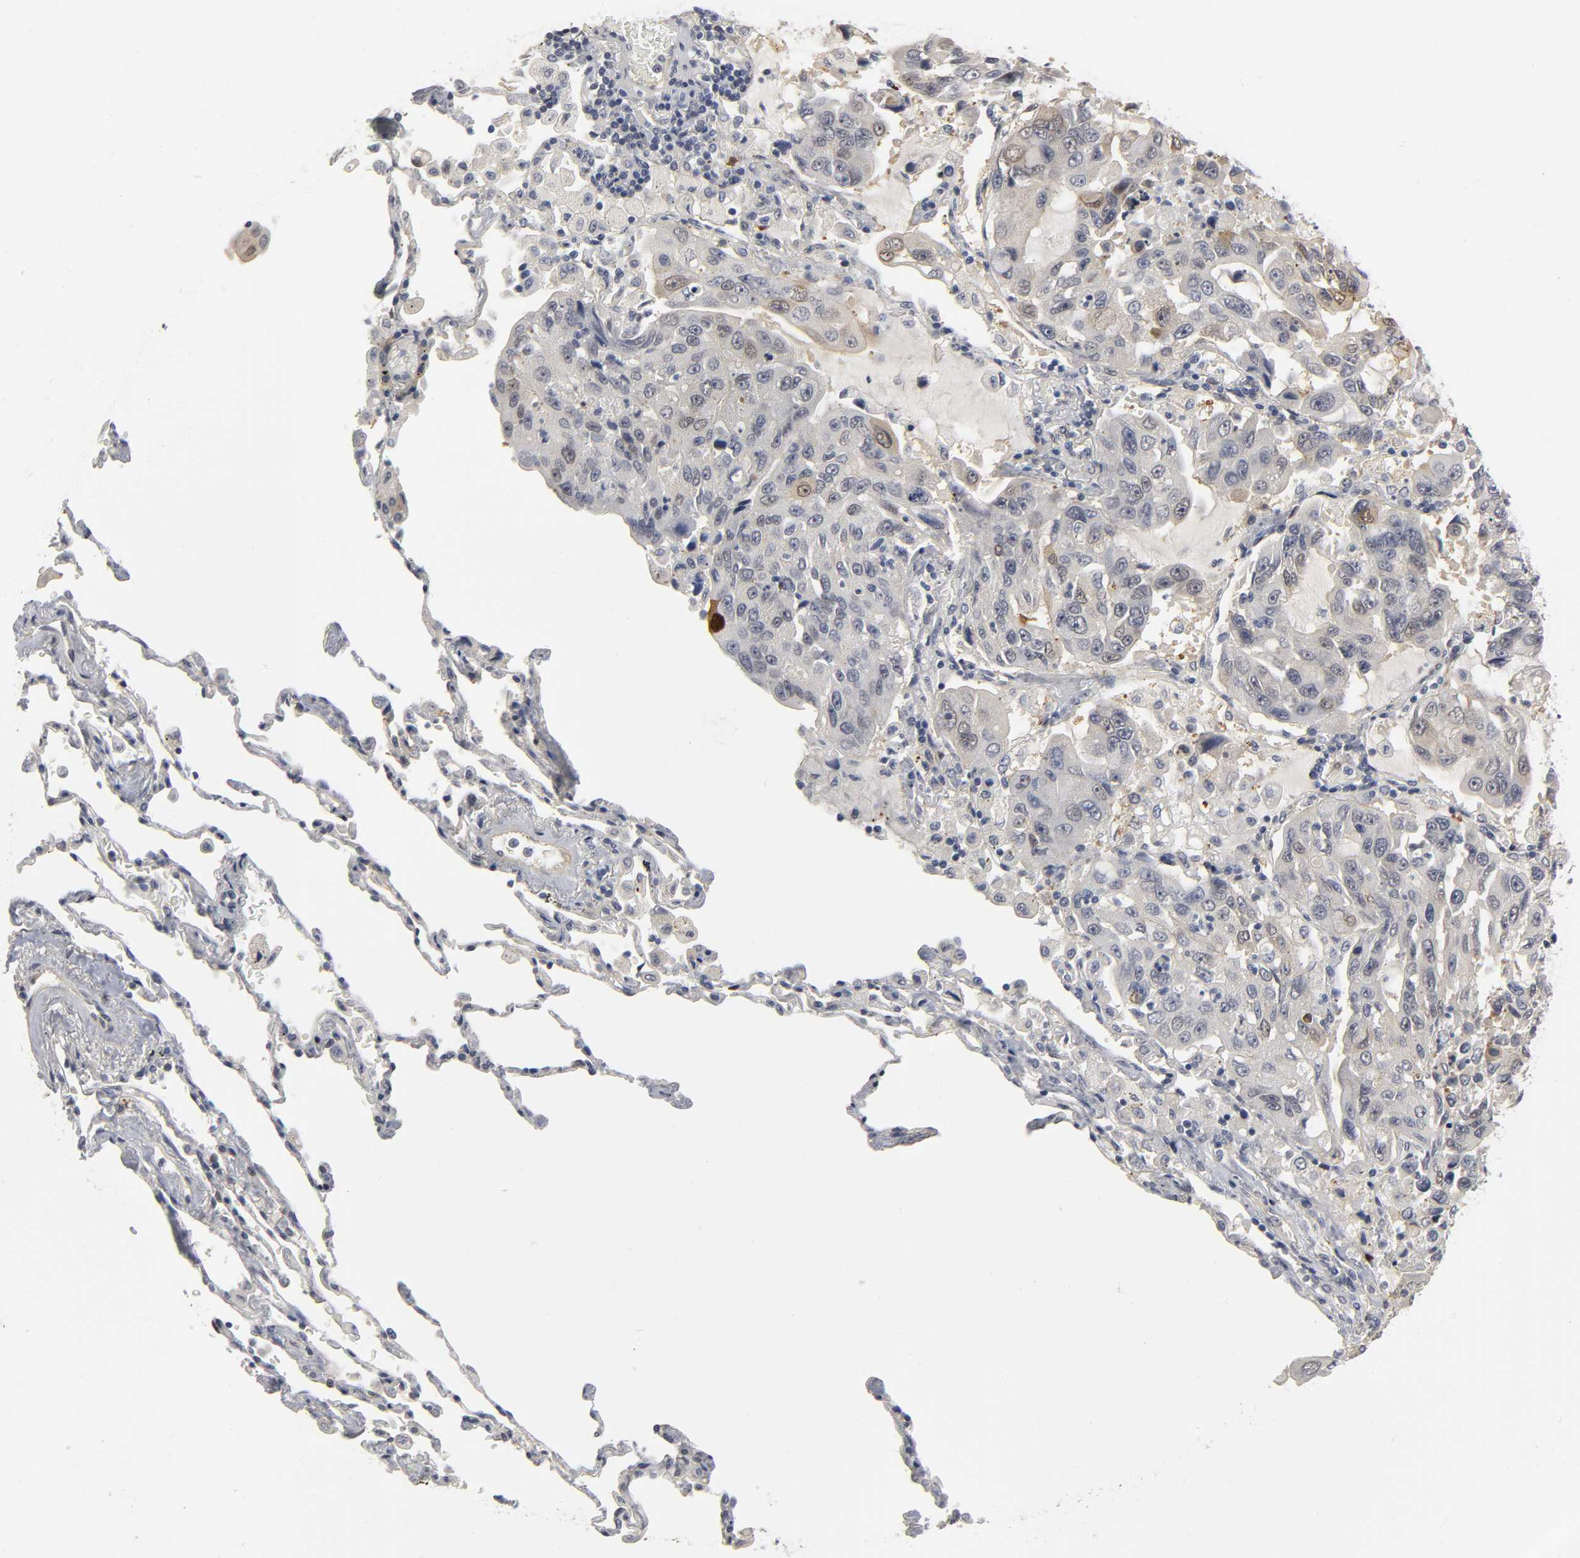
{"staining": {"intensity": "weak", "quantity": "<25%", "location": "cytoplasmic/membranous,nuclear"}, "tissue": "lung cancer", "cell_type": "Tumor cells", "image_type": "cancer", "snomed": [{"axis": "morphology", "description": "Adenocarcinoma, NOS"}, {"axis": "topography", "description": "Lung"}], "caption": "Immunohistochemistry image of neoplastic tissue: human lung adenocarcinoma stained with DAB displays no significant protein positivity in tumor cells.", "gene": "PDLIM3", "patient": {"sex": "male", "age": 64}}